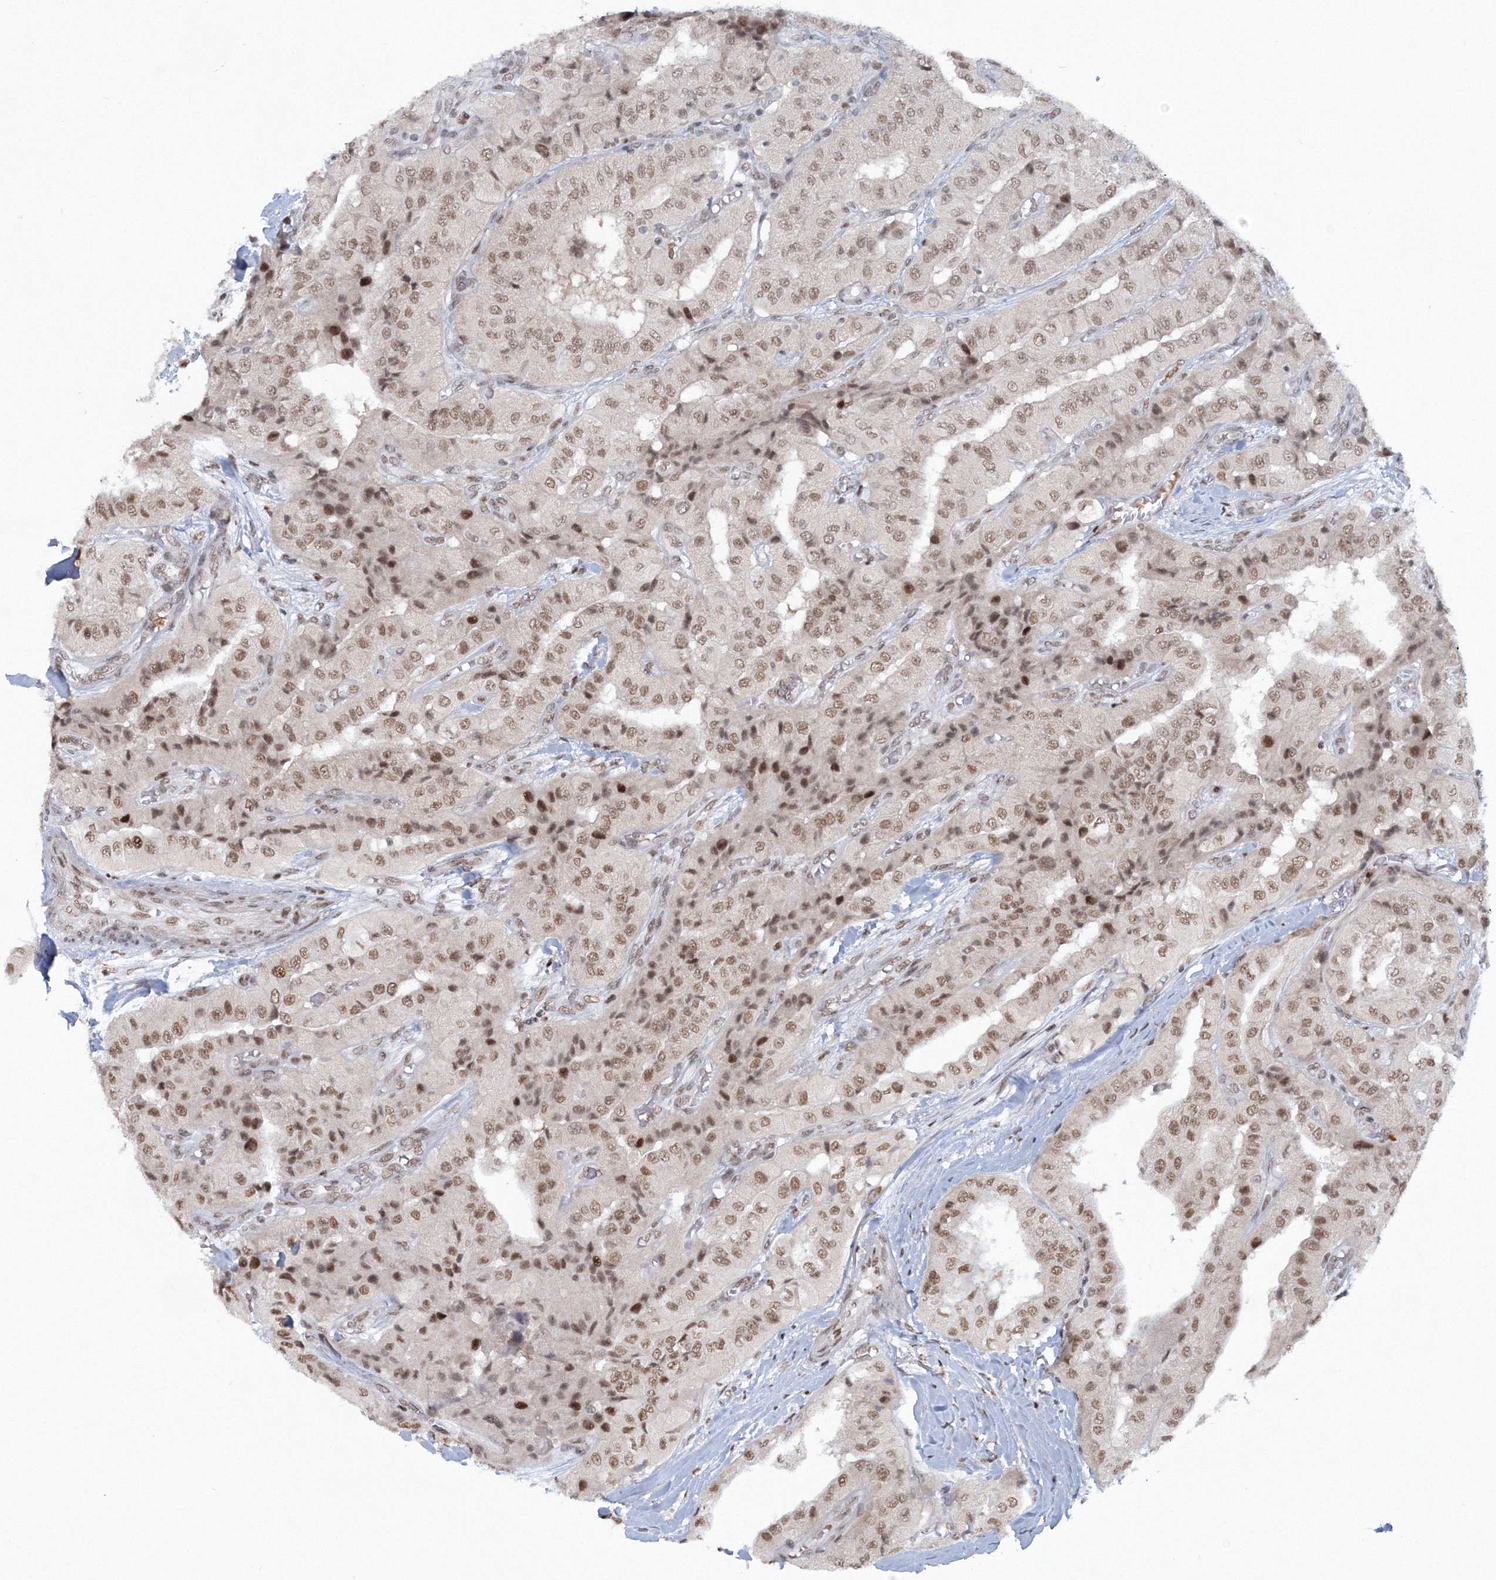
{"staining": {"intensity": "moderate", "quantity": ">75%", "location": "nuclear"}, "tissue": "thyroid cancer", "cell_type": "Tumor cells", "image_type": "cancer", "snomed": [{"axis": "morphology", "description": "Papillary adenocarcinoma, NOS"}, {"axis": "topography", "description": "Thyroid gland"}], "caption": "Thyroid cancer (papillary adenocarcinoma) stained for a protein (brown) reveals moderate nuclear positive staining in about >75% of tumor cells.", "gene": "C3orf33", "patient": {"sex": "female", "age": 59}}